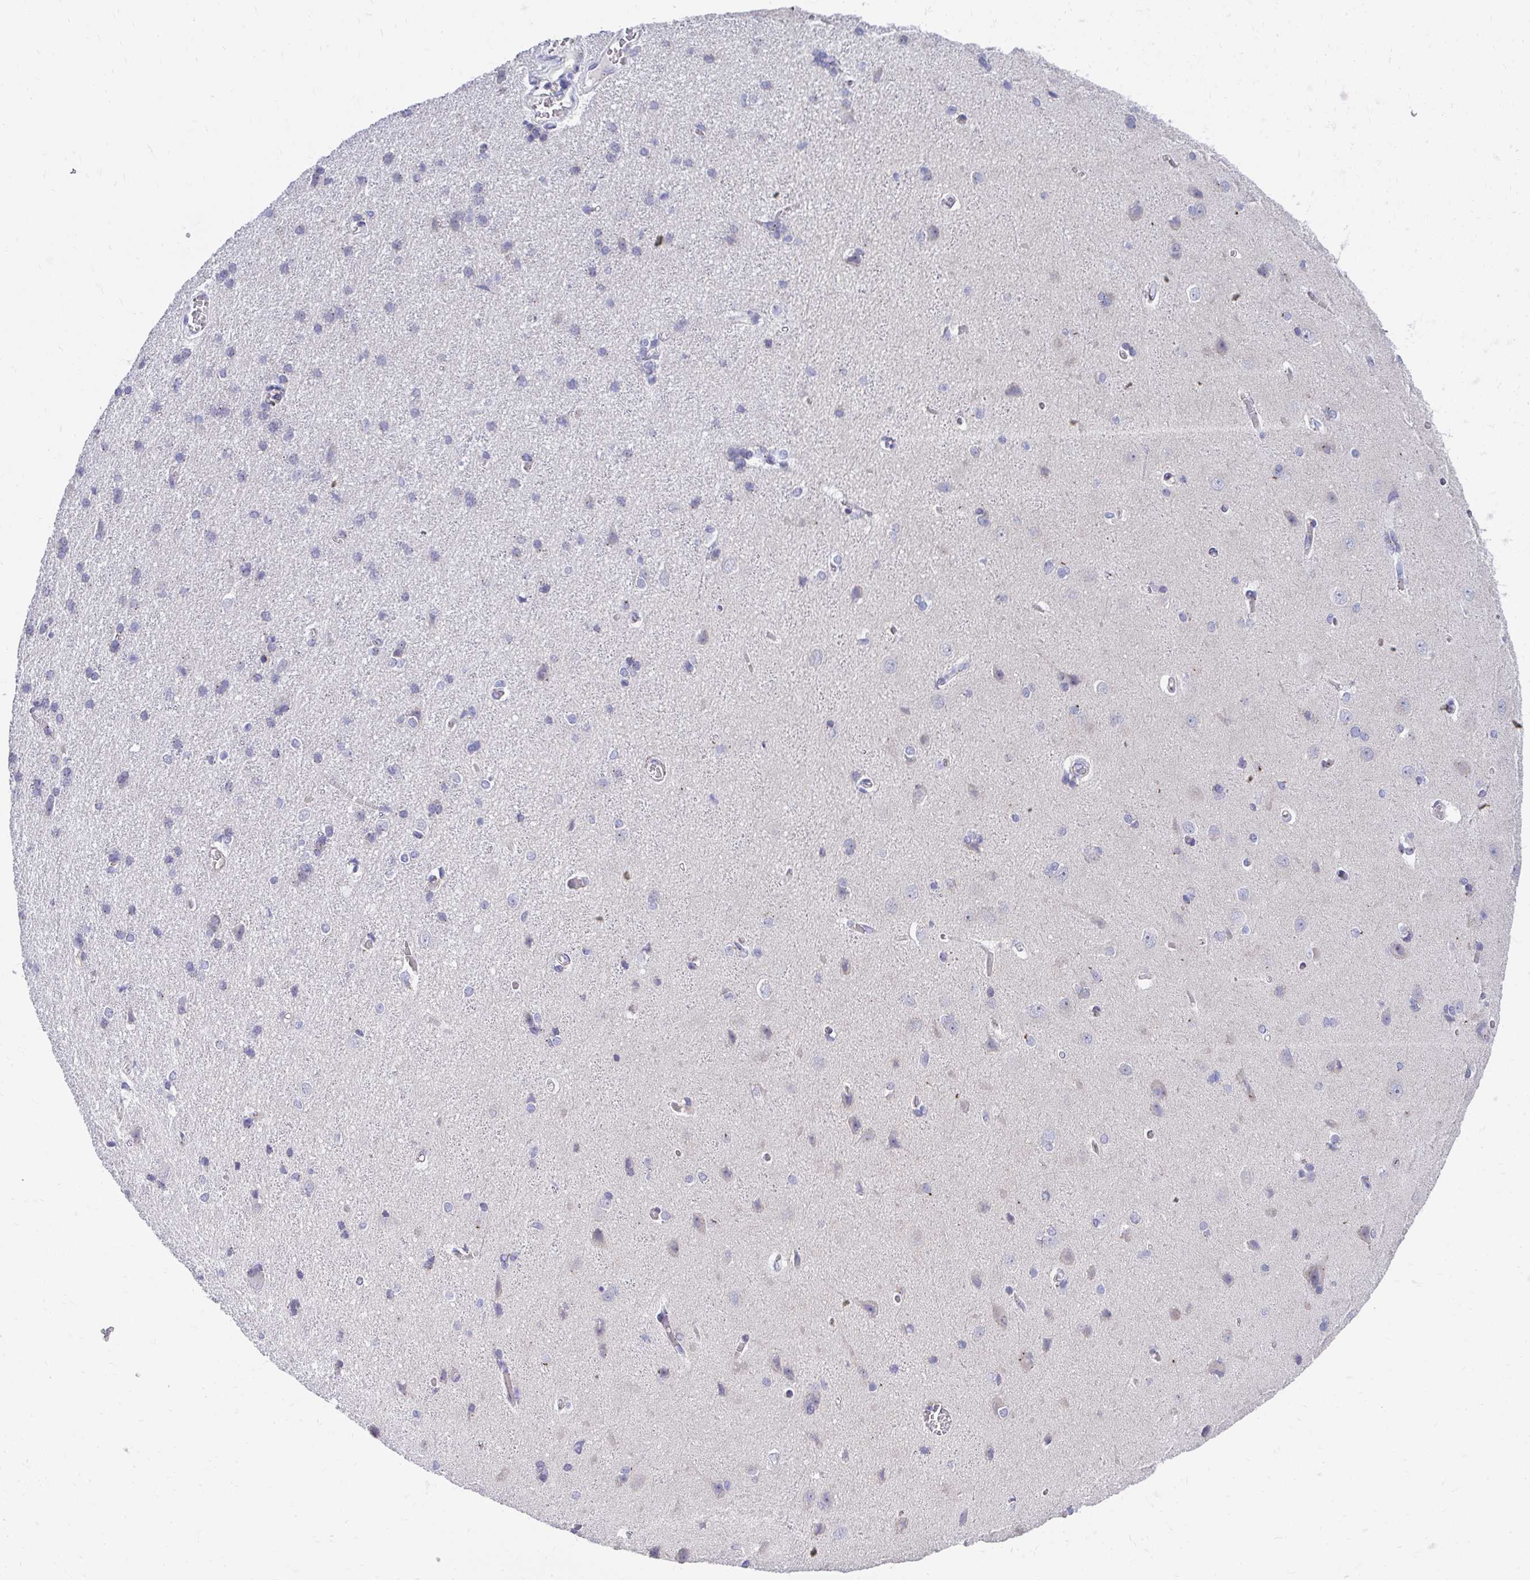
{"staining": {"intensity": "negative", "quantity": "none", "location": "none"}, "tissue": "cerebral cortex", "cell_type": "Endothelial cells", "image_type": "normal", "snomed": [{"axis": "morphology", "description": "Normal tissue, NOS"}, {"axis": "topography", "description": "Cerebral cortex"}], "caption": "Benign cerebral cortex was stained to show a protein in brown. There is no significant positivity in endothelial cells. (DAB IHC visualized using brightfield microscopy, high magnification).", "gene": "TMPRSS2", "patient": {"sex": "male", "age": 37}}